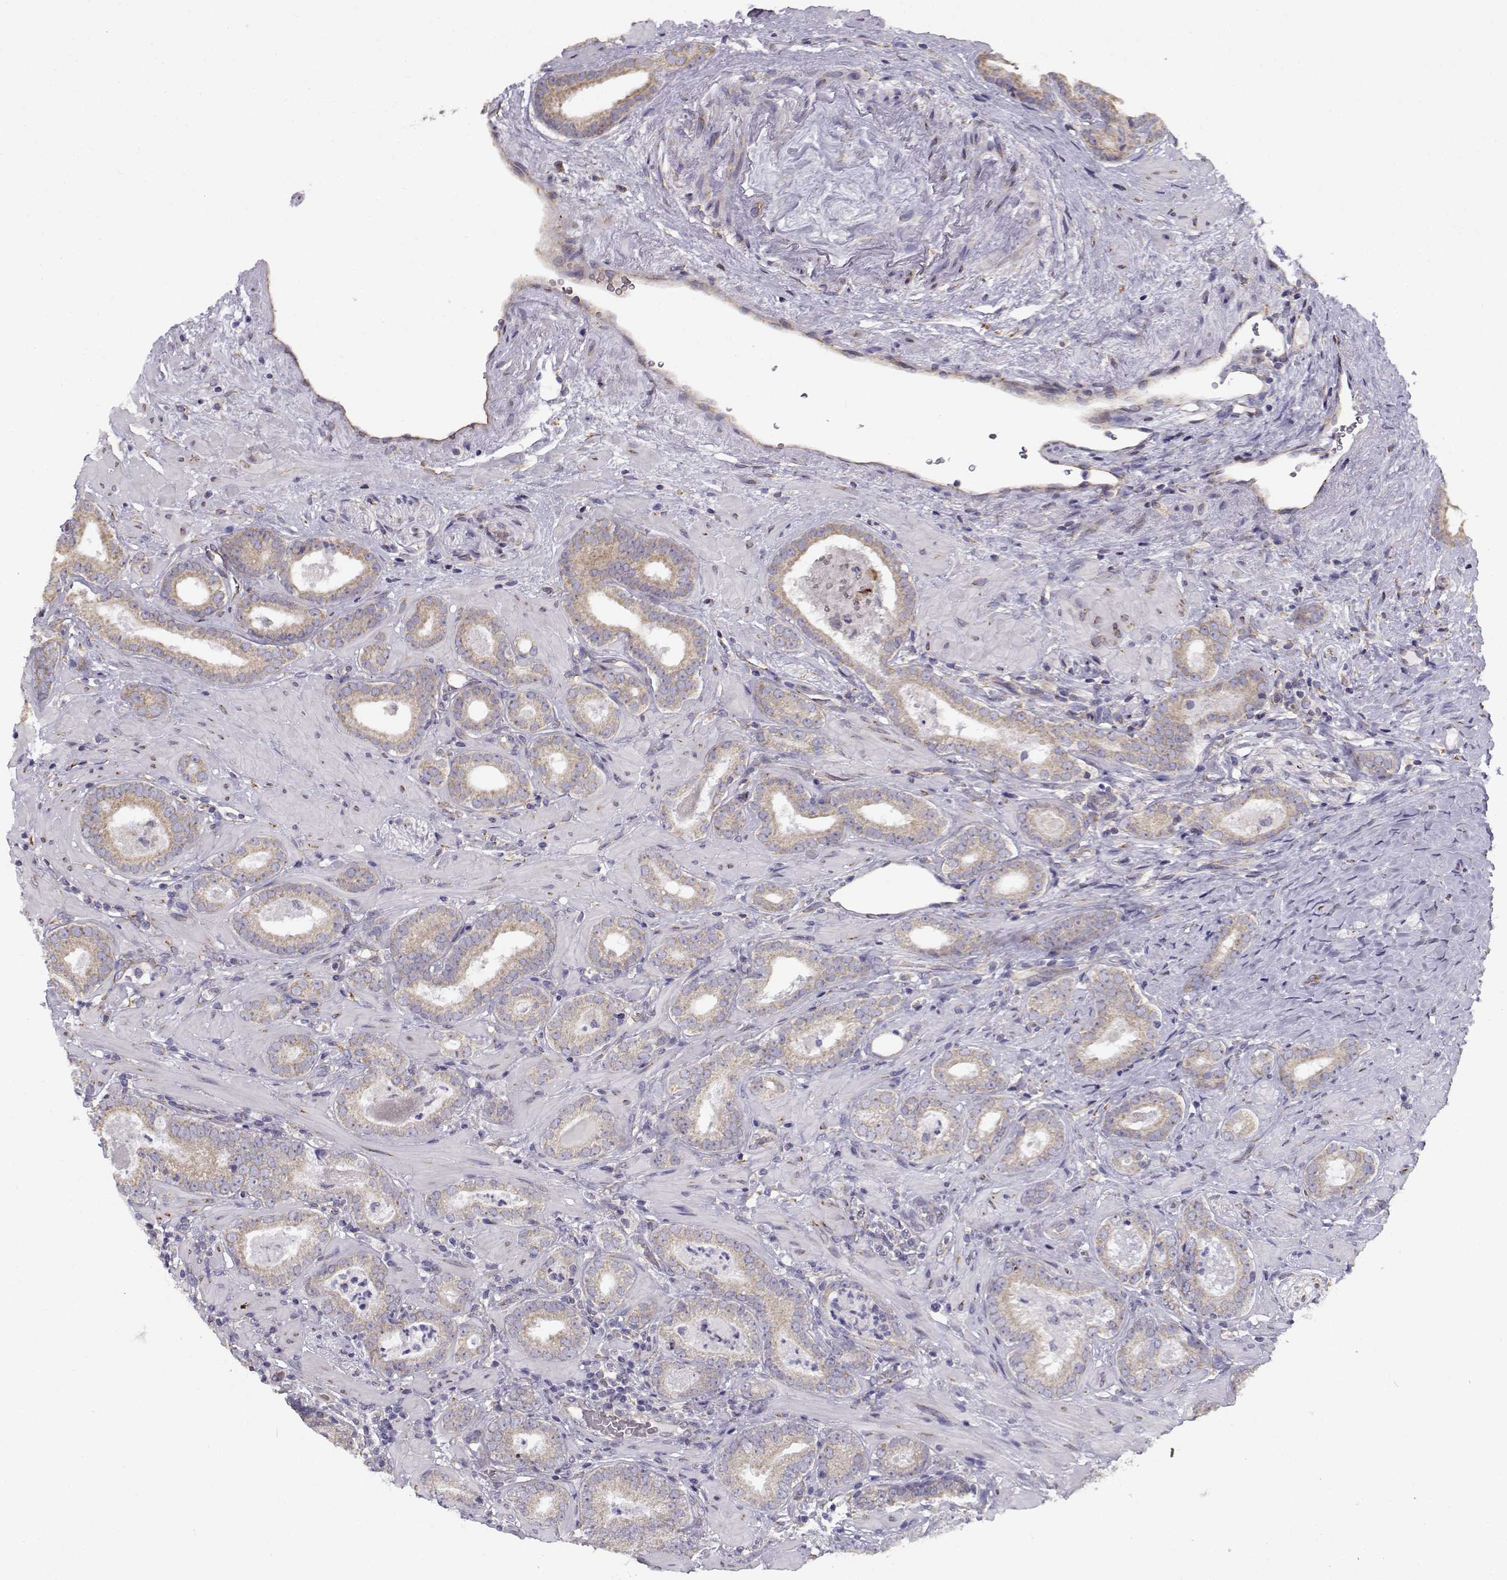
{"staining": {"intensity": "weak", "quantity": ">75%", "location": "cytoplasmic/membranous"}, "tissue": "prostate cancer", "cell_type": "Tumor cells", "image_type": "cancer", "snomed": [{"axis": "morphology", "description": "Adenocarcinoma, Low grade"}, {"axis": "topography", "description": "Prostate"}], "caption": "Prostate low-grade adenocarcinoma tissue demonstrates weak cytoplasmic/membranous positivity in about >75% of tumor cells, visualized by immunohistochemistry. (DAB IHC, brown staining for protein, blue staining for nuclei).", "gene": "BEND6", "patient": {"sex": "male", "age": 60}}